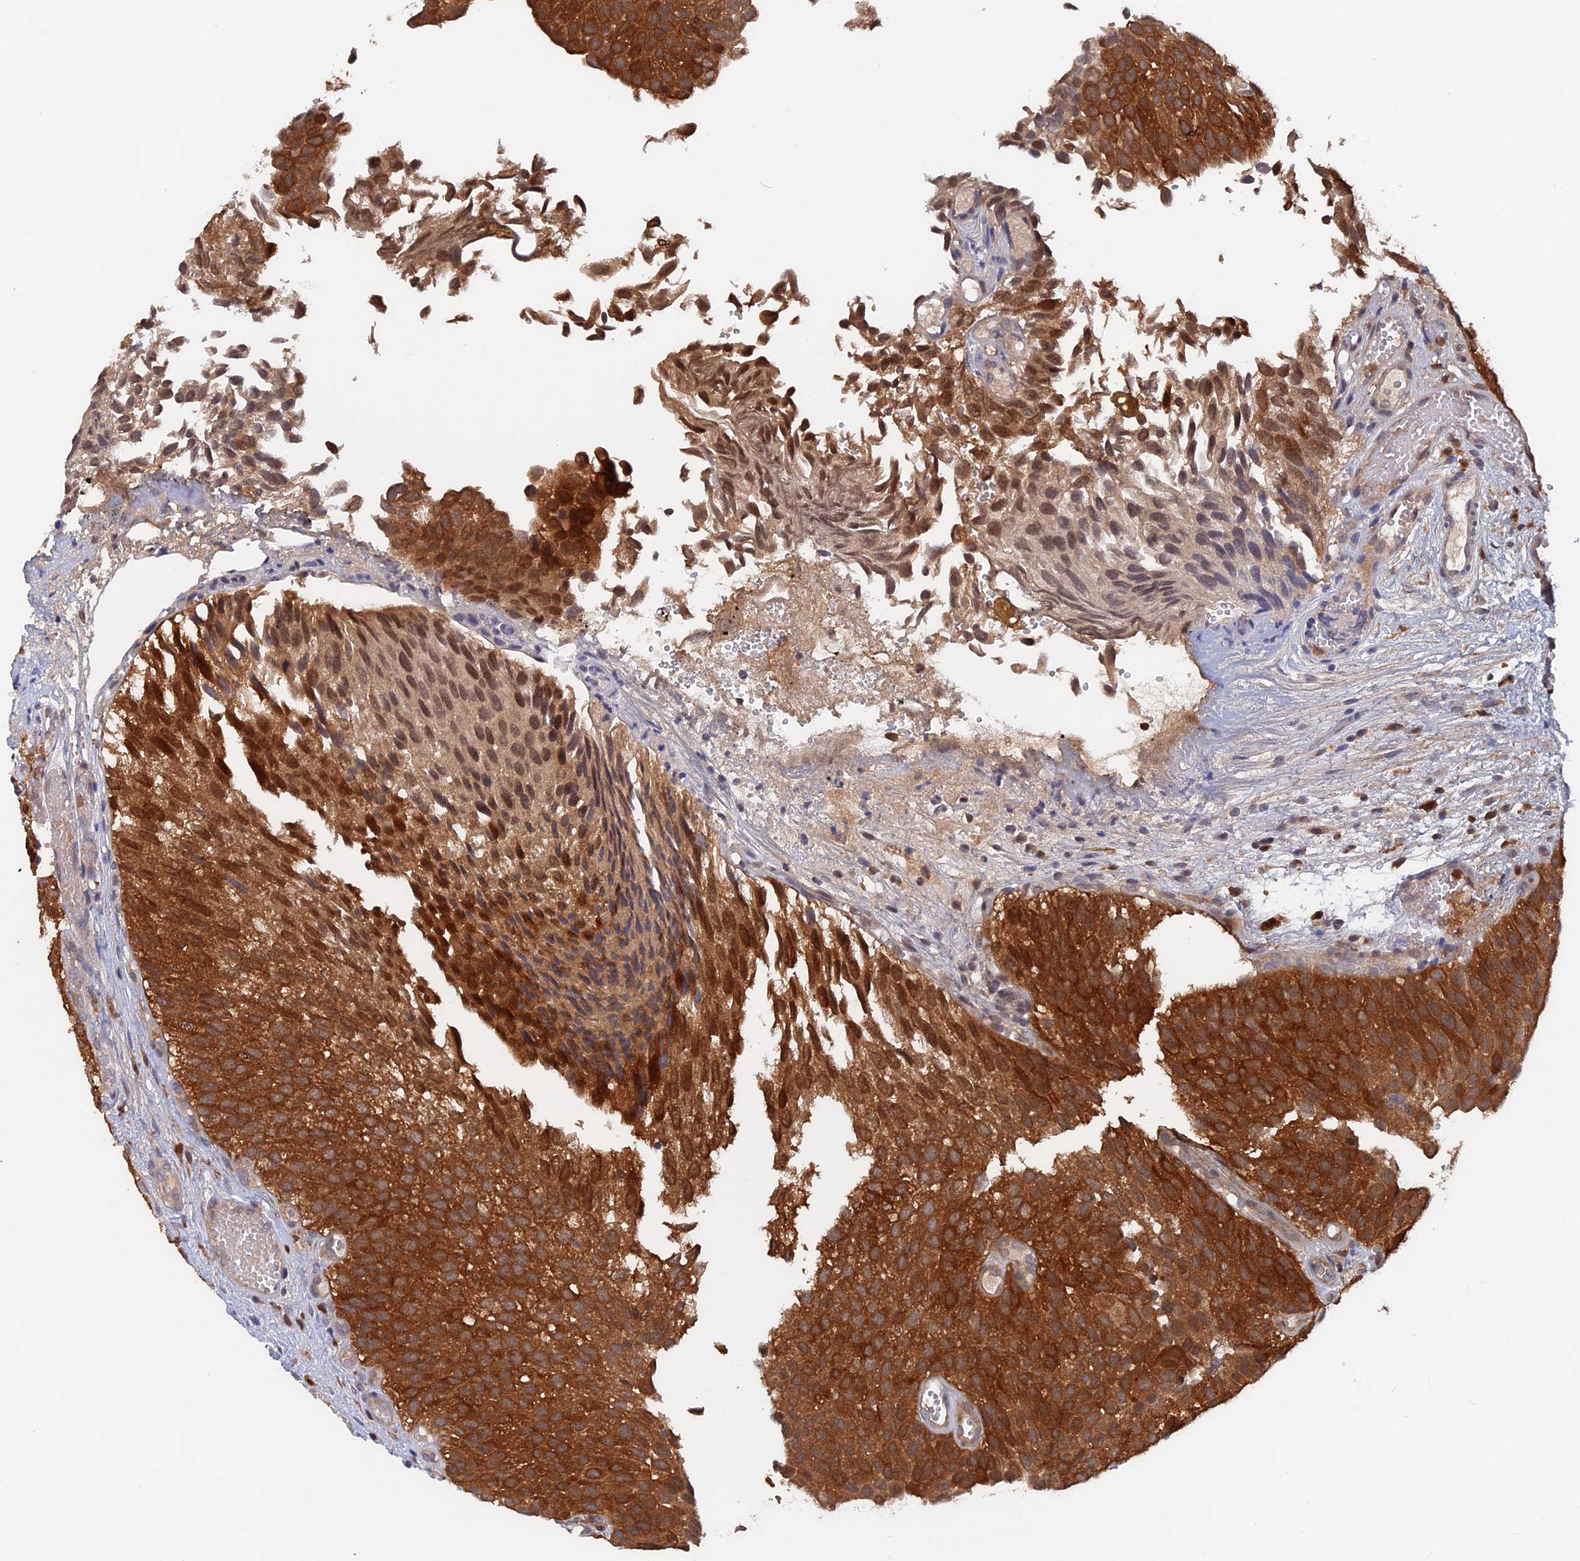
{"staining": {"intensity": "strong", "quantity": ">75%", "location": "cytoplasmic/membranous,nuclear"}, "tissue": "urothelial cancer", "cell_type": "Tumor cells", "image_type": "cancer", "snomed": [{"axis": "morphology", "description": "Urothelial carcinoma, Low grade"}, {"axis": "topography", "description": "Urinary bladder"}], "caption": "The image reveals immunohistochemical staining of urothelial carcinoma (low-grade). There is strong cytoplasmic/membranous and nuclear staining is identified in about >75% of tumor cells.", "gene": "BLVRA", "patient": {"sex": "male", "age": 89}}